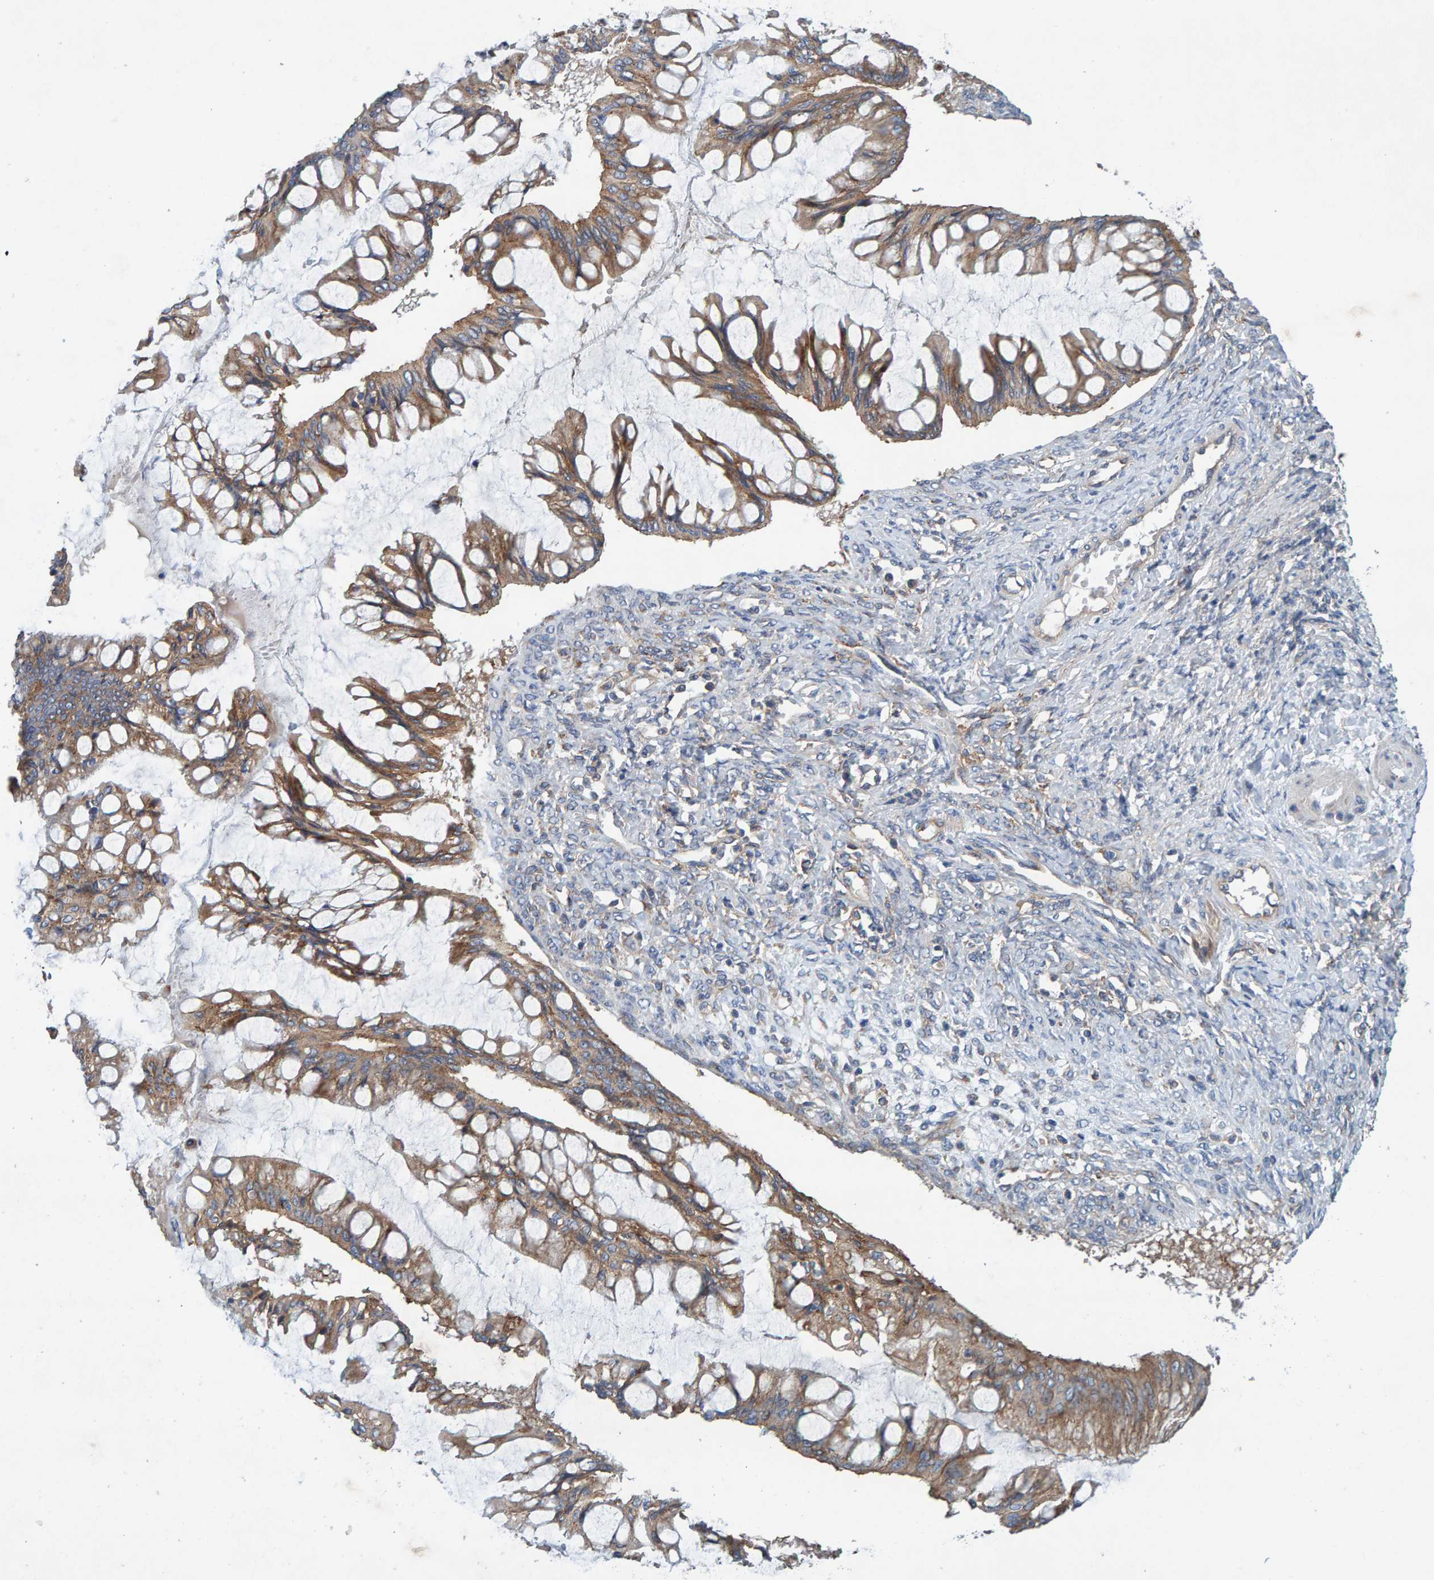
{"staining": {"intensity": "moderate", "quantity": ">75%", "location": "cytoplasmic/membranous"}, "tissue": "ovarian cancer", "cell_type": "Tumor cells", "image_type": "cancer", "snomed": [{"axis": "morphology", "description": "Cystadenocarcinoma, mucinous, NOS"}, {"axis": "topography", "description": "Ovary"}], "caption": "This micrograph reveals mucinous cystadenocarcinoma (ovarian) stained with IHC to label a protein in brown. The cytoplasmic/membranous of tumor cells show moderate positivity for the protein. Nuclei are counter-stained blue.", "gene": "MKLN1", "patient": {"sex": "female", "age": 73}}